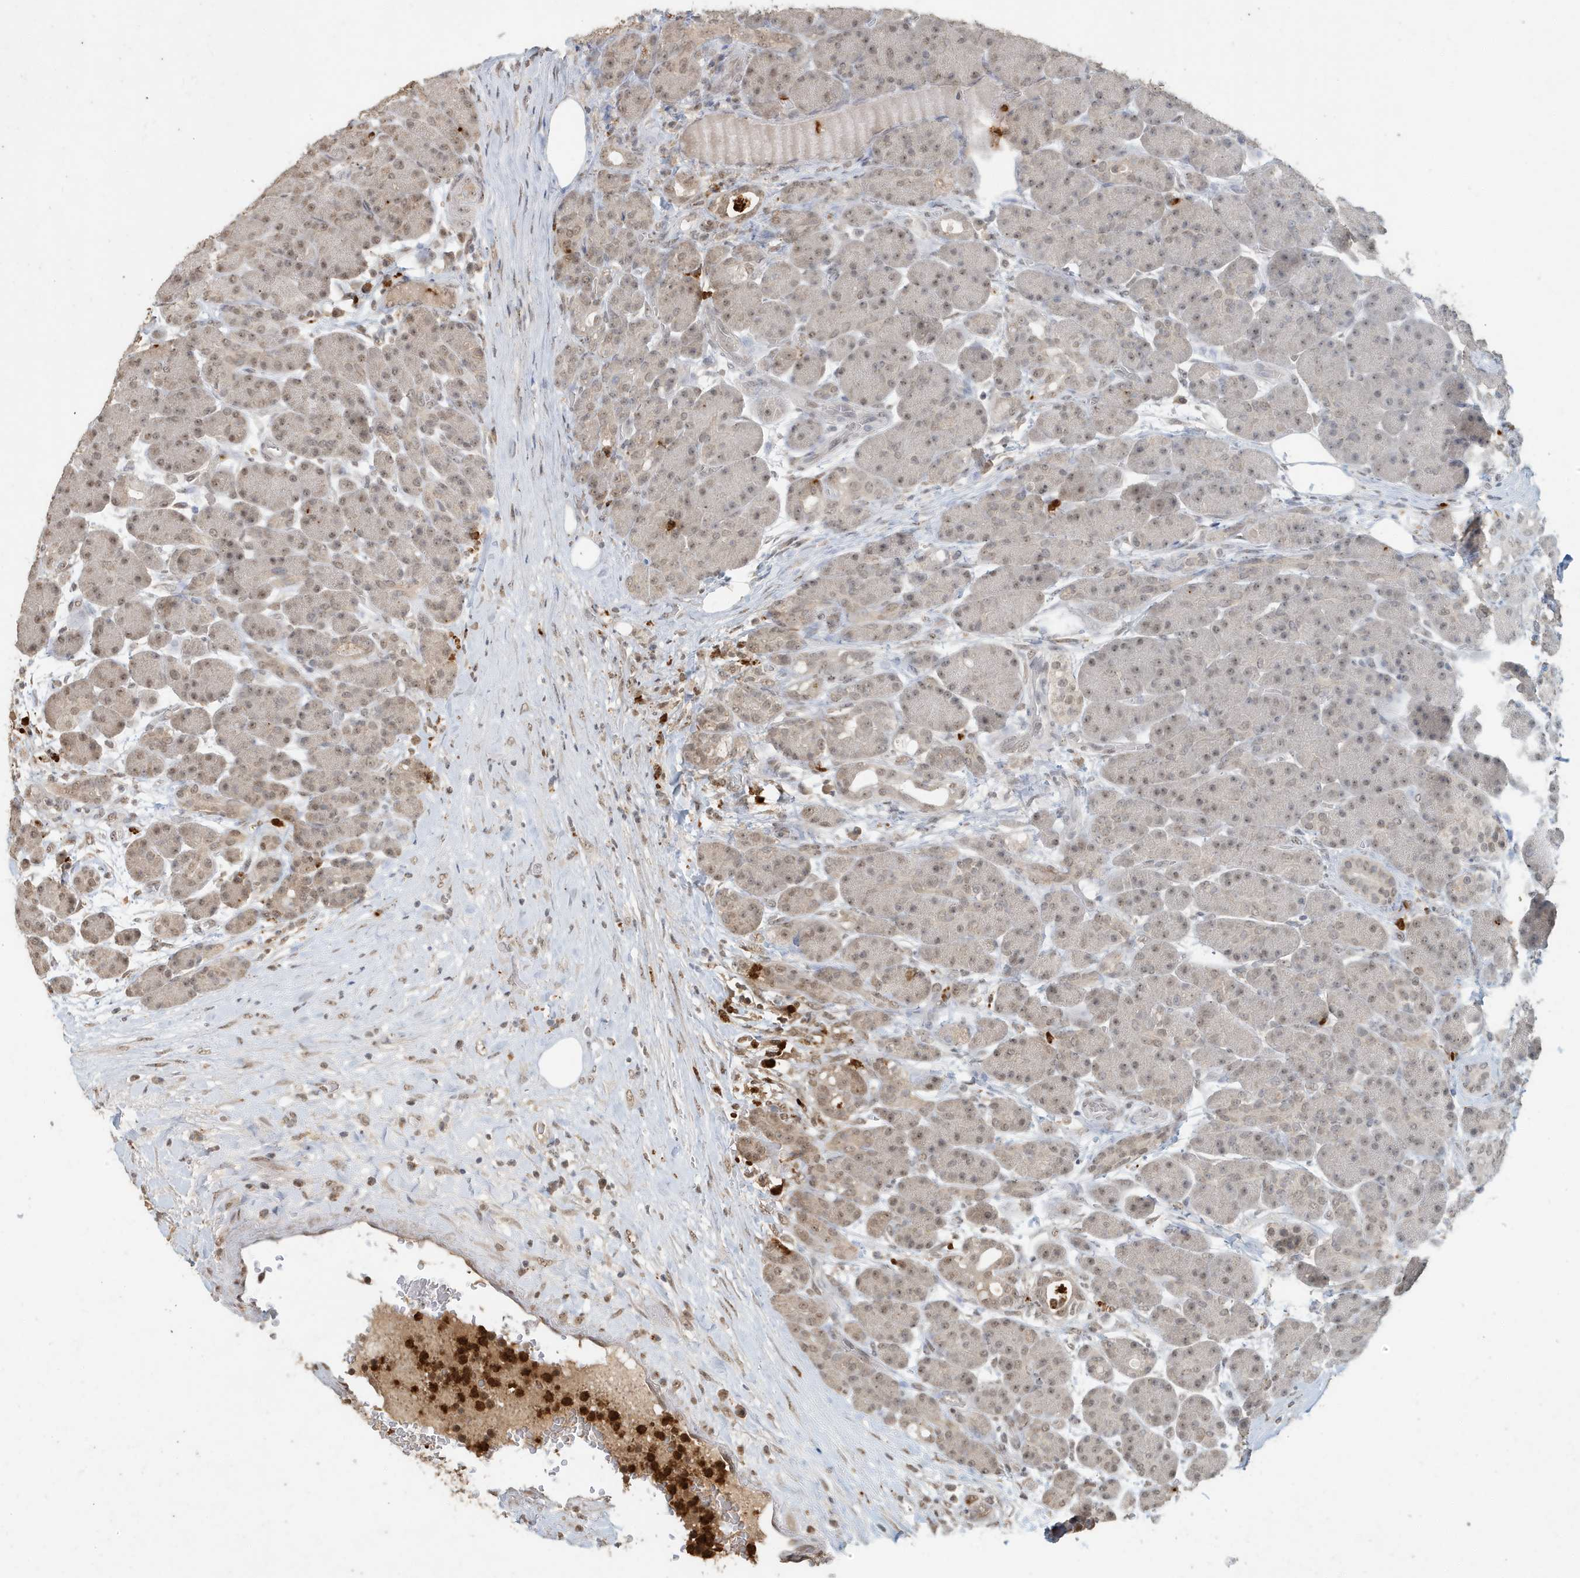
{"staining": {"intensity": "weak", "quantity": "25%-75%", "location": "nuclear"}, "tissue": "pancreas", "cell_type": "Exocrine glandular cells", "image_type": "normal", "snomed": [{"axis": "morphology", "description": "Normal tissue, NOS"}, {"axis": "topography", "description": "Pancreas"}], "caption": "Immunohistochemical staining of normal human pancreas displays low levels of weak nuclear expression in about 25%-75% of exocrine glandular cells.", "gene": "DEFA1", "patient": {"sex": "male", "age": 63}}